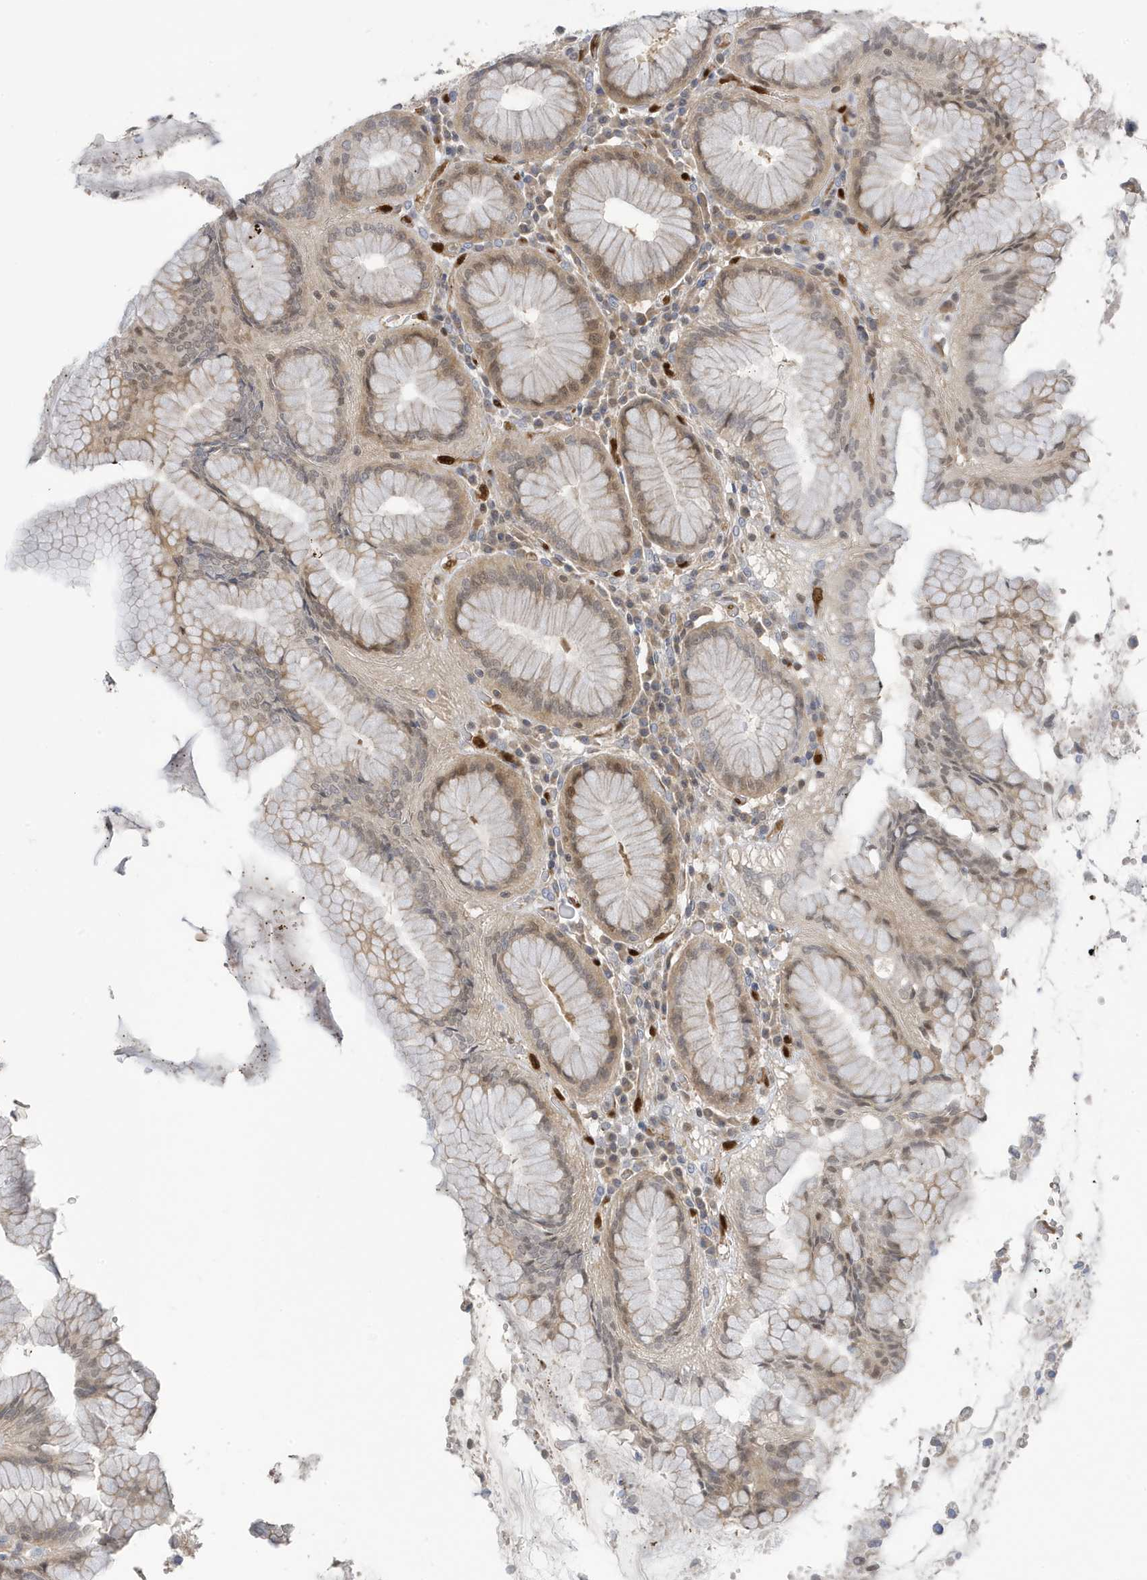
{"staining": {"intensity": "weak", "quantity": "25%-75%", "location": "cytoplasmic/membranous,nuclear"}, "tissue": "stomach", "cell_type": "Glandular cells", "image_type": "normal", "snomed": [{"axis": "morphology", "description": "Normal tissue, NOS"}, {"axis": "topography", "description": "Stomach"}, {"axis": "topography", "description": "Stomach, lower"}], "caption": "Stomach stained with immunohistochemistry exhibits weak cytoplasmic/membranous,nuclear positivity in about 25%-75% of glandular cells.", "gene": "NCOA7", "patient": {"sex": "female", "age": 56}}